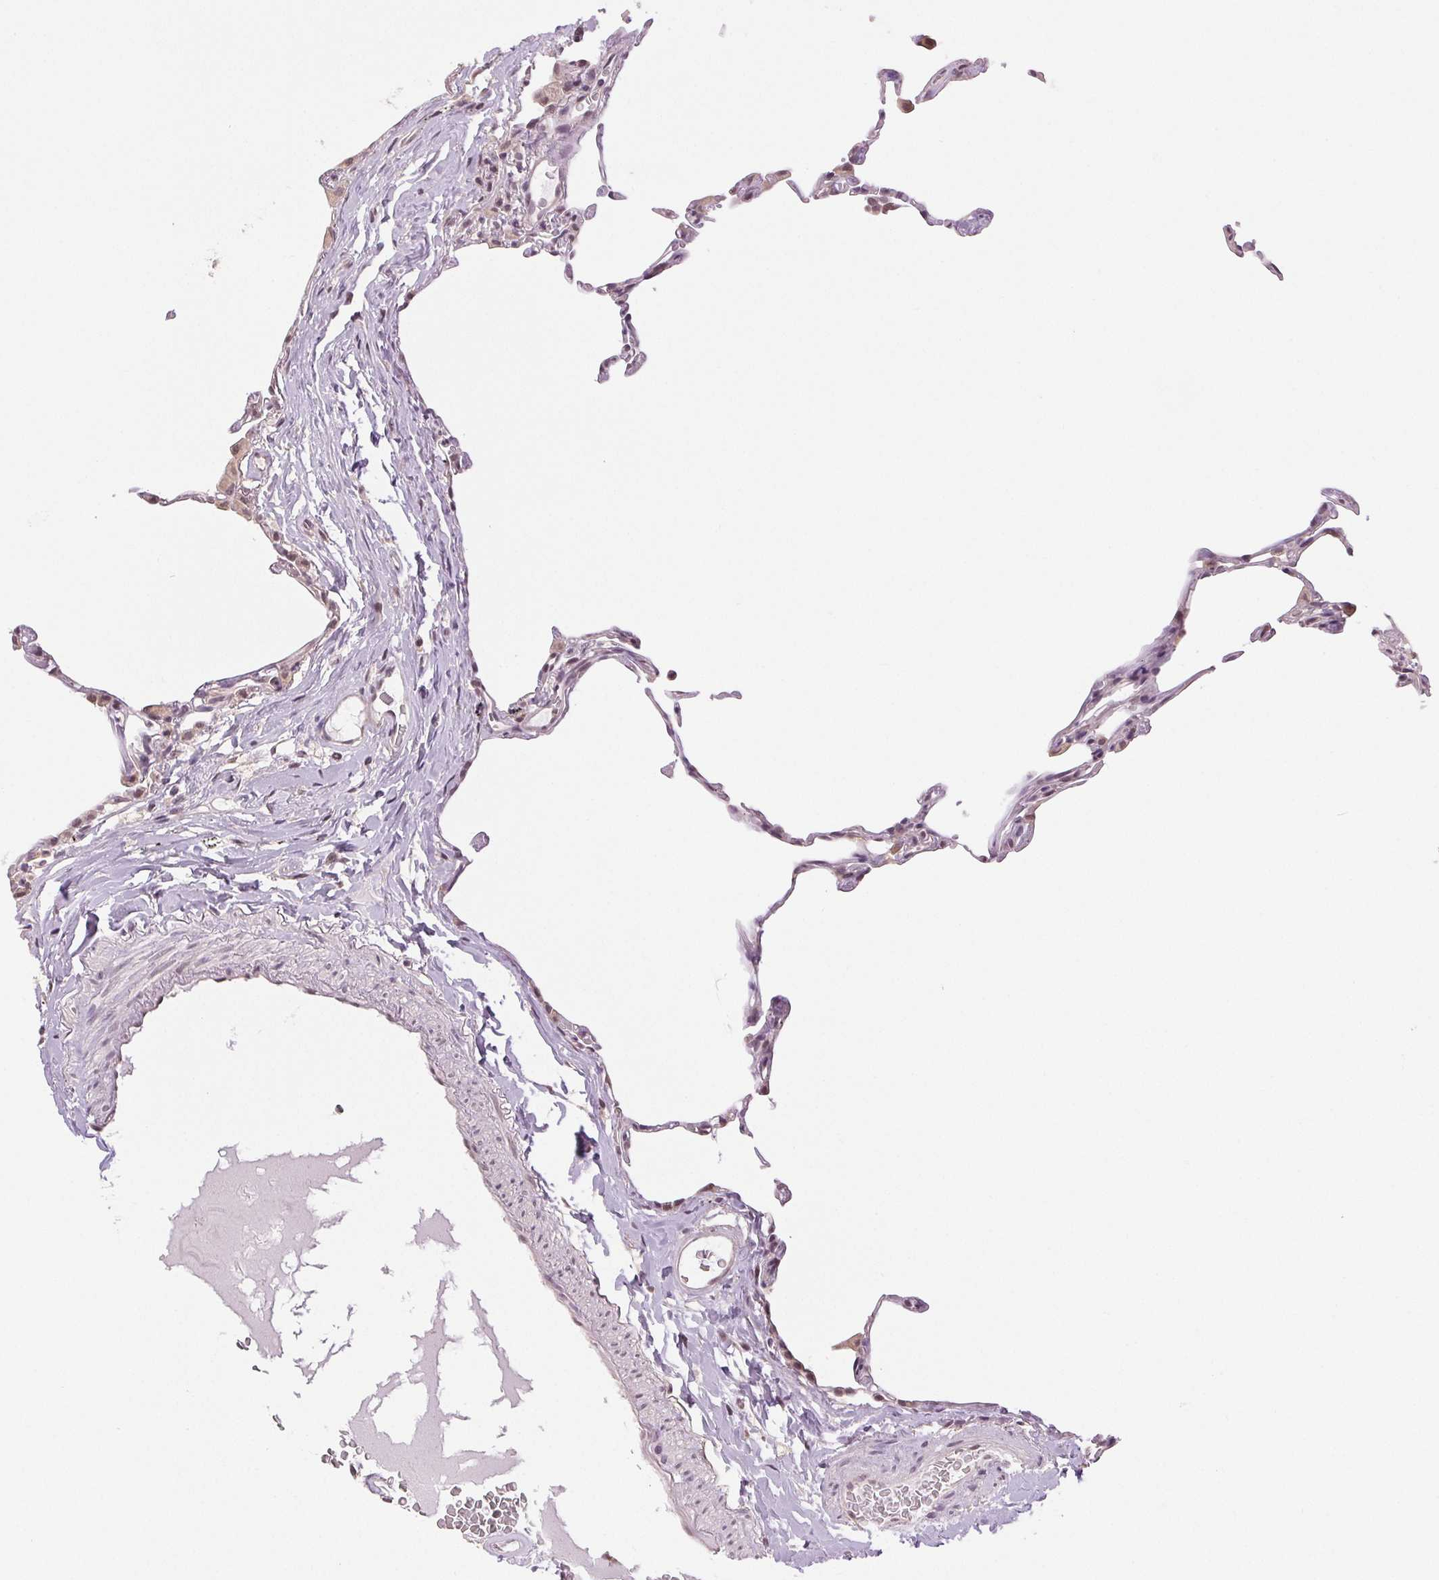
{"staining": {"intensity": "moderate", "quantity": "<25%", "location": "nuclear"}, "tissue": "lung", "cell_type": "Alveolar cells", "image_type": "normal", "snomed": [{"axis": "morphology", "description": "Normal tissue, NOS"}, {"axis": "topography", "description": "Lung"}], "caption": "Moderate nuclear protein positivity is appreciated in approximately <25% of alveolar cells in lung. (DAB (3,3'-diaminobenzidine) IHC, brown staining for protein, blue staining for nuclei).", "gene": "PLCB1", "patient": {"sex": "female", "age": 57}}